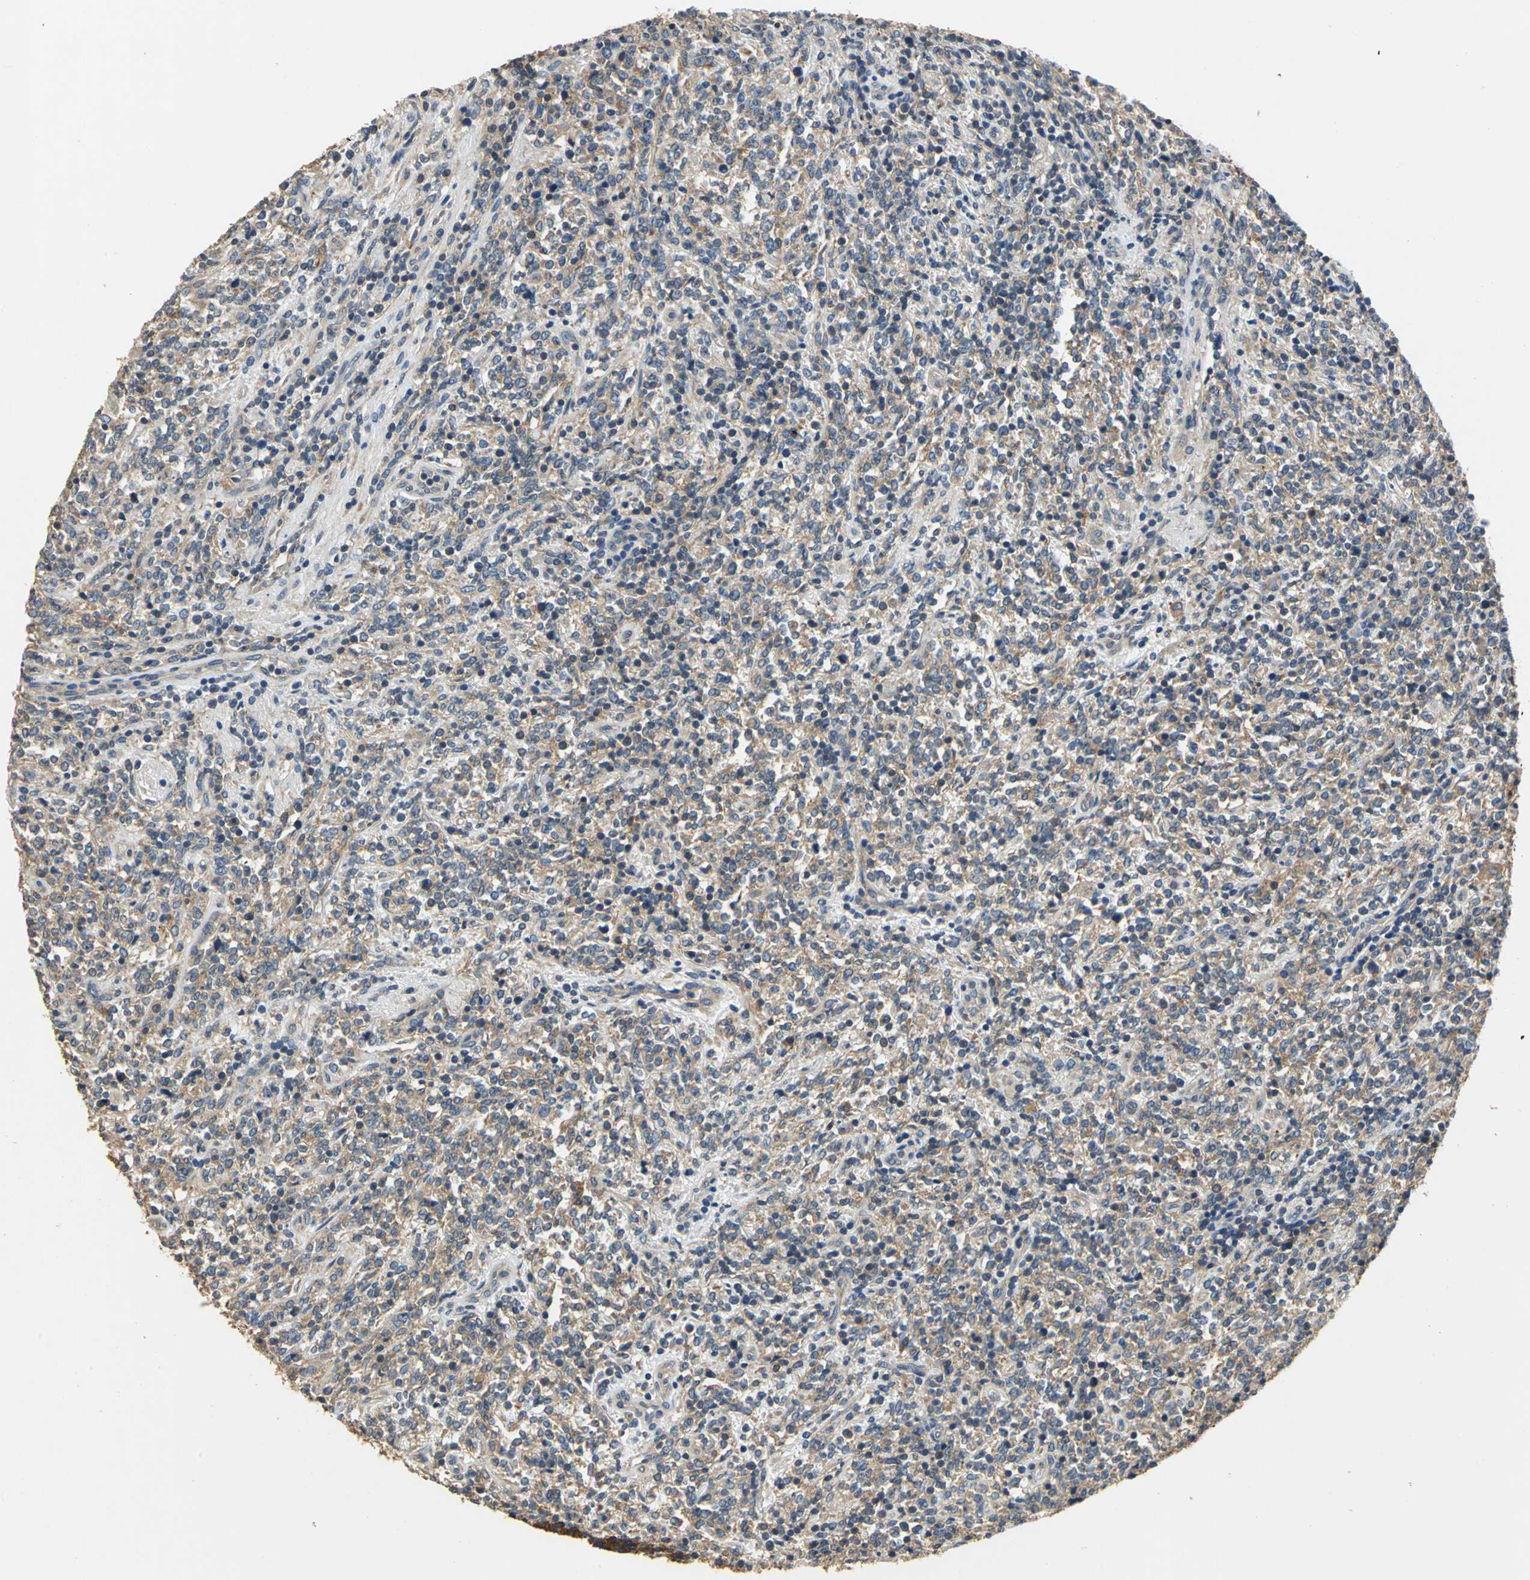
{"staining": {"intensity": "weak", "quantity": ">75%", "location": "cytoplasmic/membranous"}, "tissue": "lymphoma", "cell_type": "Tumor cells", "image_type": "cancer", "snomed": [{"axis": "morphology", "description": "Malignant lymphoma, non-Hodgkin's type, High grade"}, {"axis": "topography", "description": "Soft tissue"}], "caption": "Immunohistochemical staining of lymphoma displays low levels of weak cytoplasmic/membranous expression in about >75% of tumor cells.", "gene": "DDX3Y", "patient": {"sex": "male", "age": 18}}